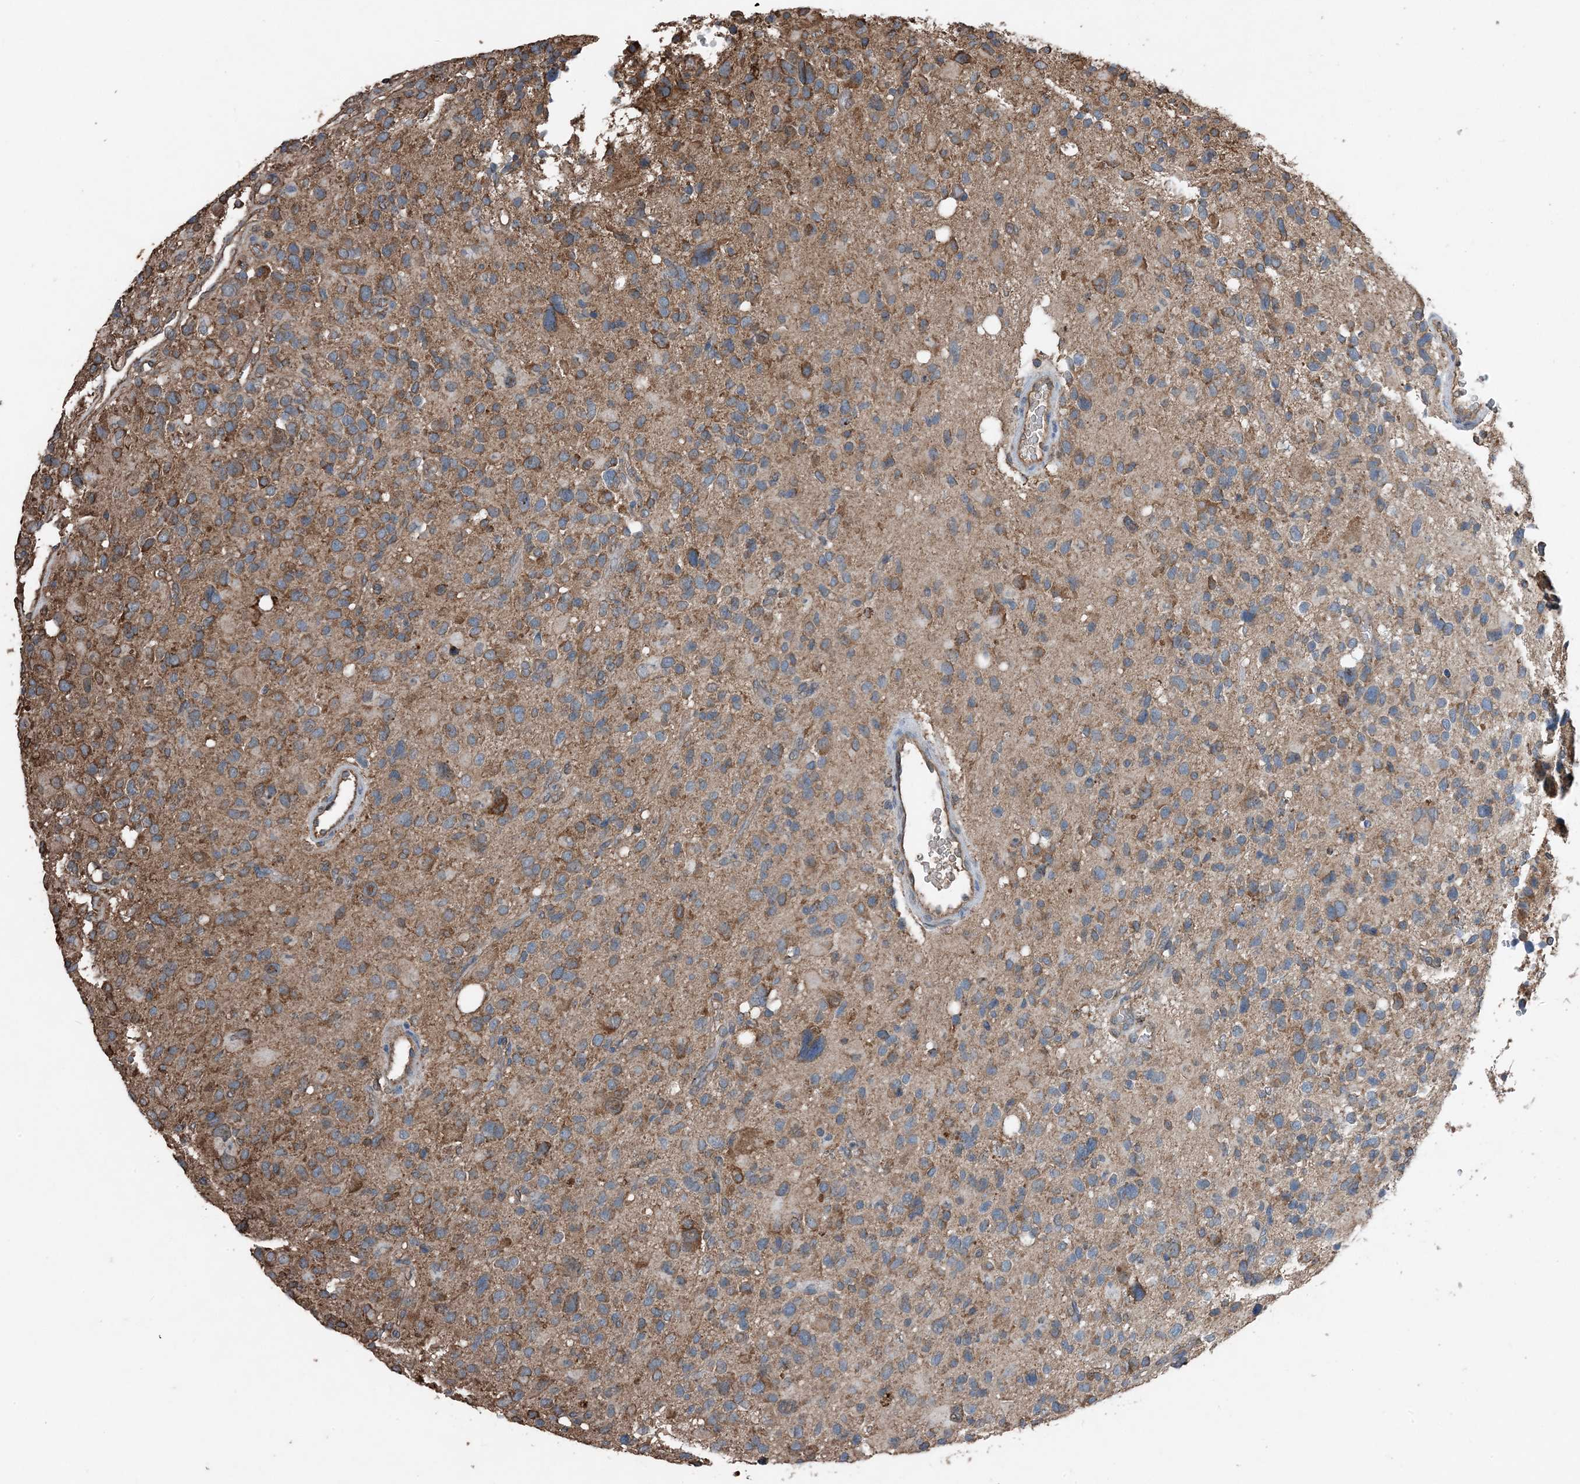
{"staining": {"intensity": "moderate", "quantity": ">75%", "location": "cytoplasmic/membranous"}, "tissue": "glioma", "cell_type": "Tumor cells", "image_type": "cancer", "snomed": [{"axis": "morphology", "description": "Glioma, malignant, High grade"}, {"axis": "topography", "description": "Brain"}], "caption": "Protein expression by immunohistochemistry demonstrates moderate cytoplasmic/membranous expression in about >75% of tumor cells in malignant glioma (high-grade). The protein is stained brown, and the nuclei are stained in blue (DAB (3,3'-diaminobenzidine) IHC with brightfield microscopy, high magnification).", "gene": "PDIA6", "patient": {"sex": "male", "age": 48}}